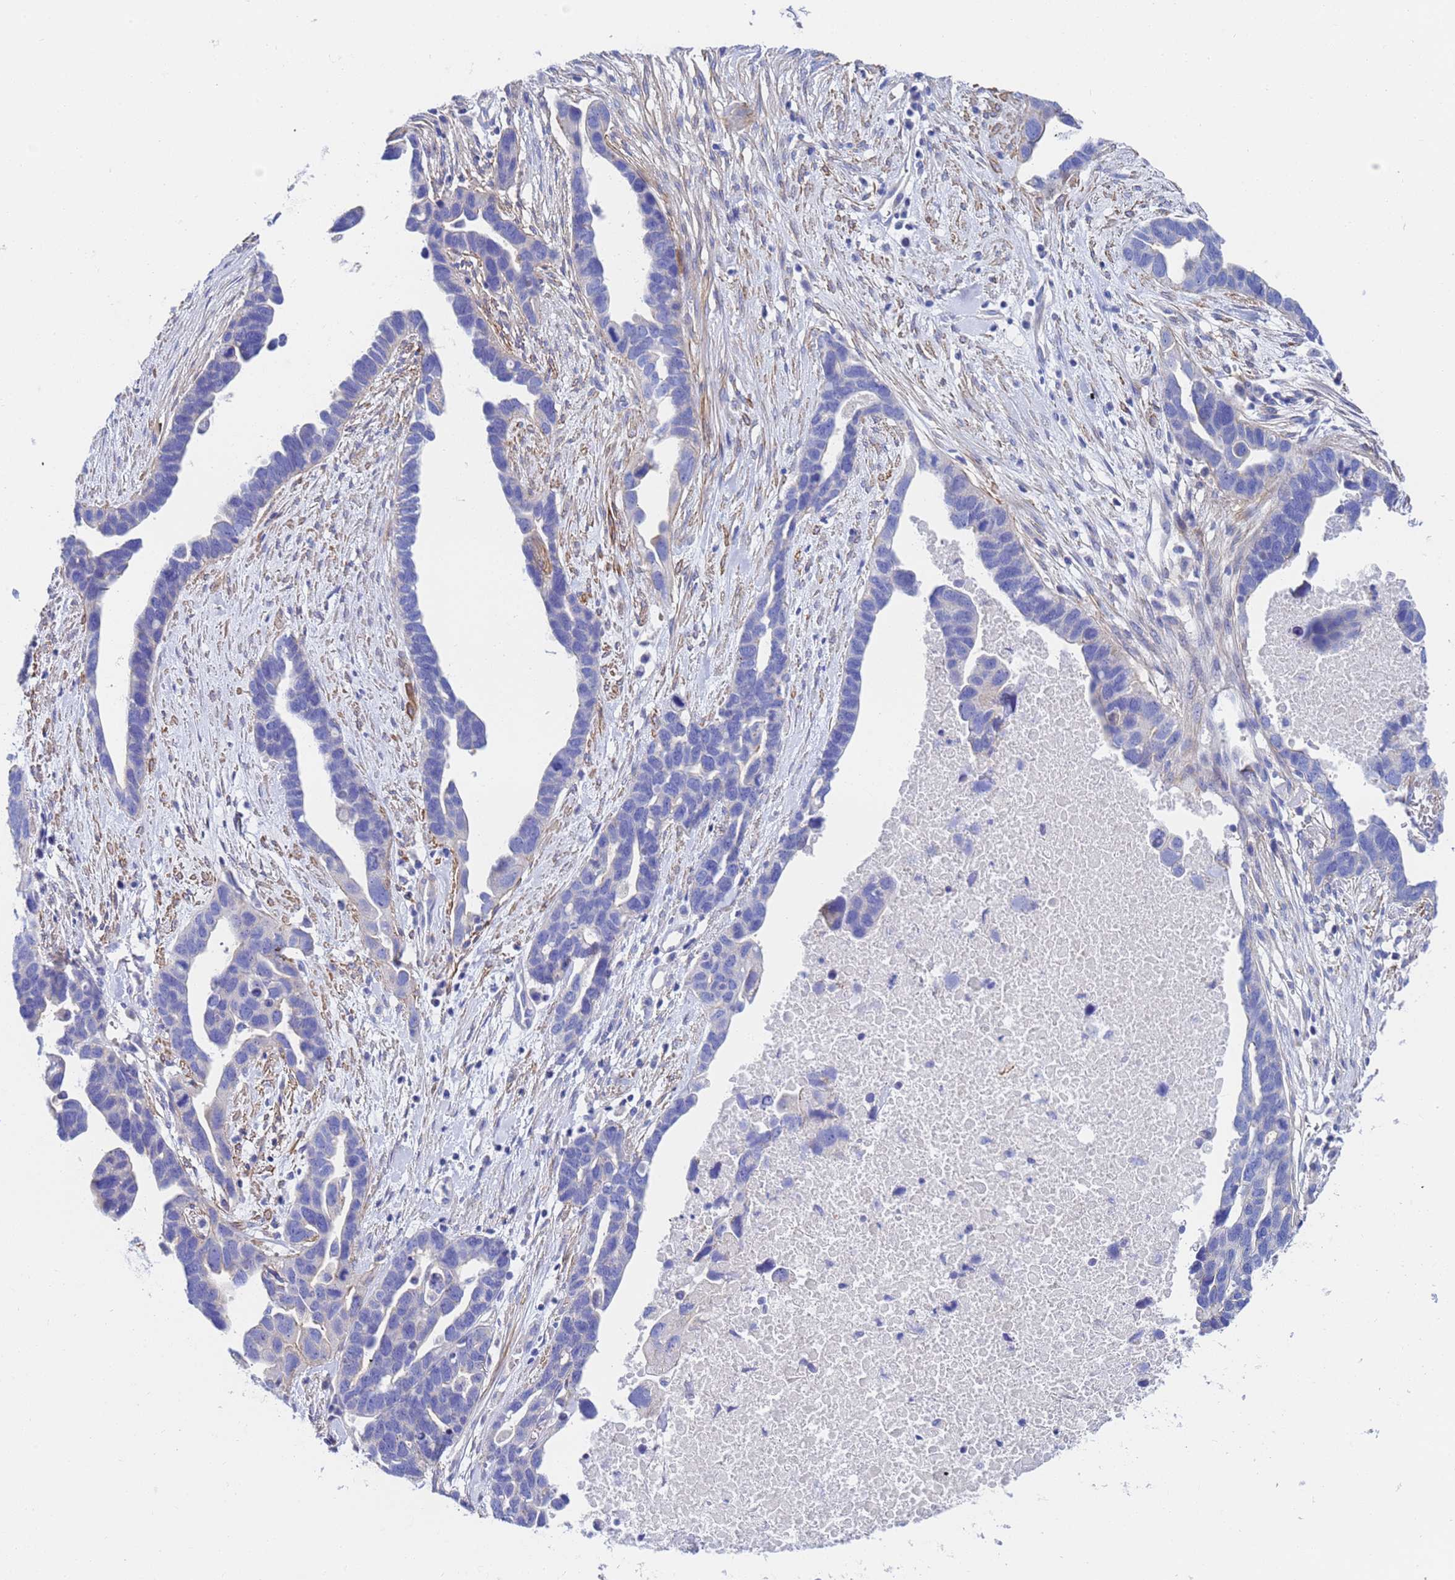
{"staining": {"intensity": "negative", "quantity": "none", "location": "none"}, "tissue": "ovarian cancer", "cell_type": "Tumor cells", "image_type": "cancer", "snomed": [{"axis": "morphology", "description": "Cystadenocarcinoma, serous, NOS"}, {"axis": "topography", "description": "Ovary"}], "caption": "The photomicrograph shows no significant staining in tumor cells of serous cystadenocarcinoma (ovarian).", "gene": "RAB39B", "patient": {"sex": "female", "age": 54}}